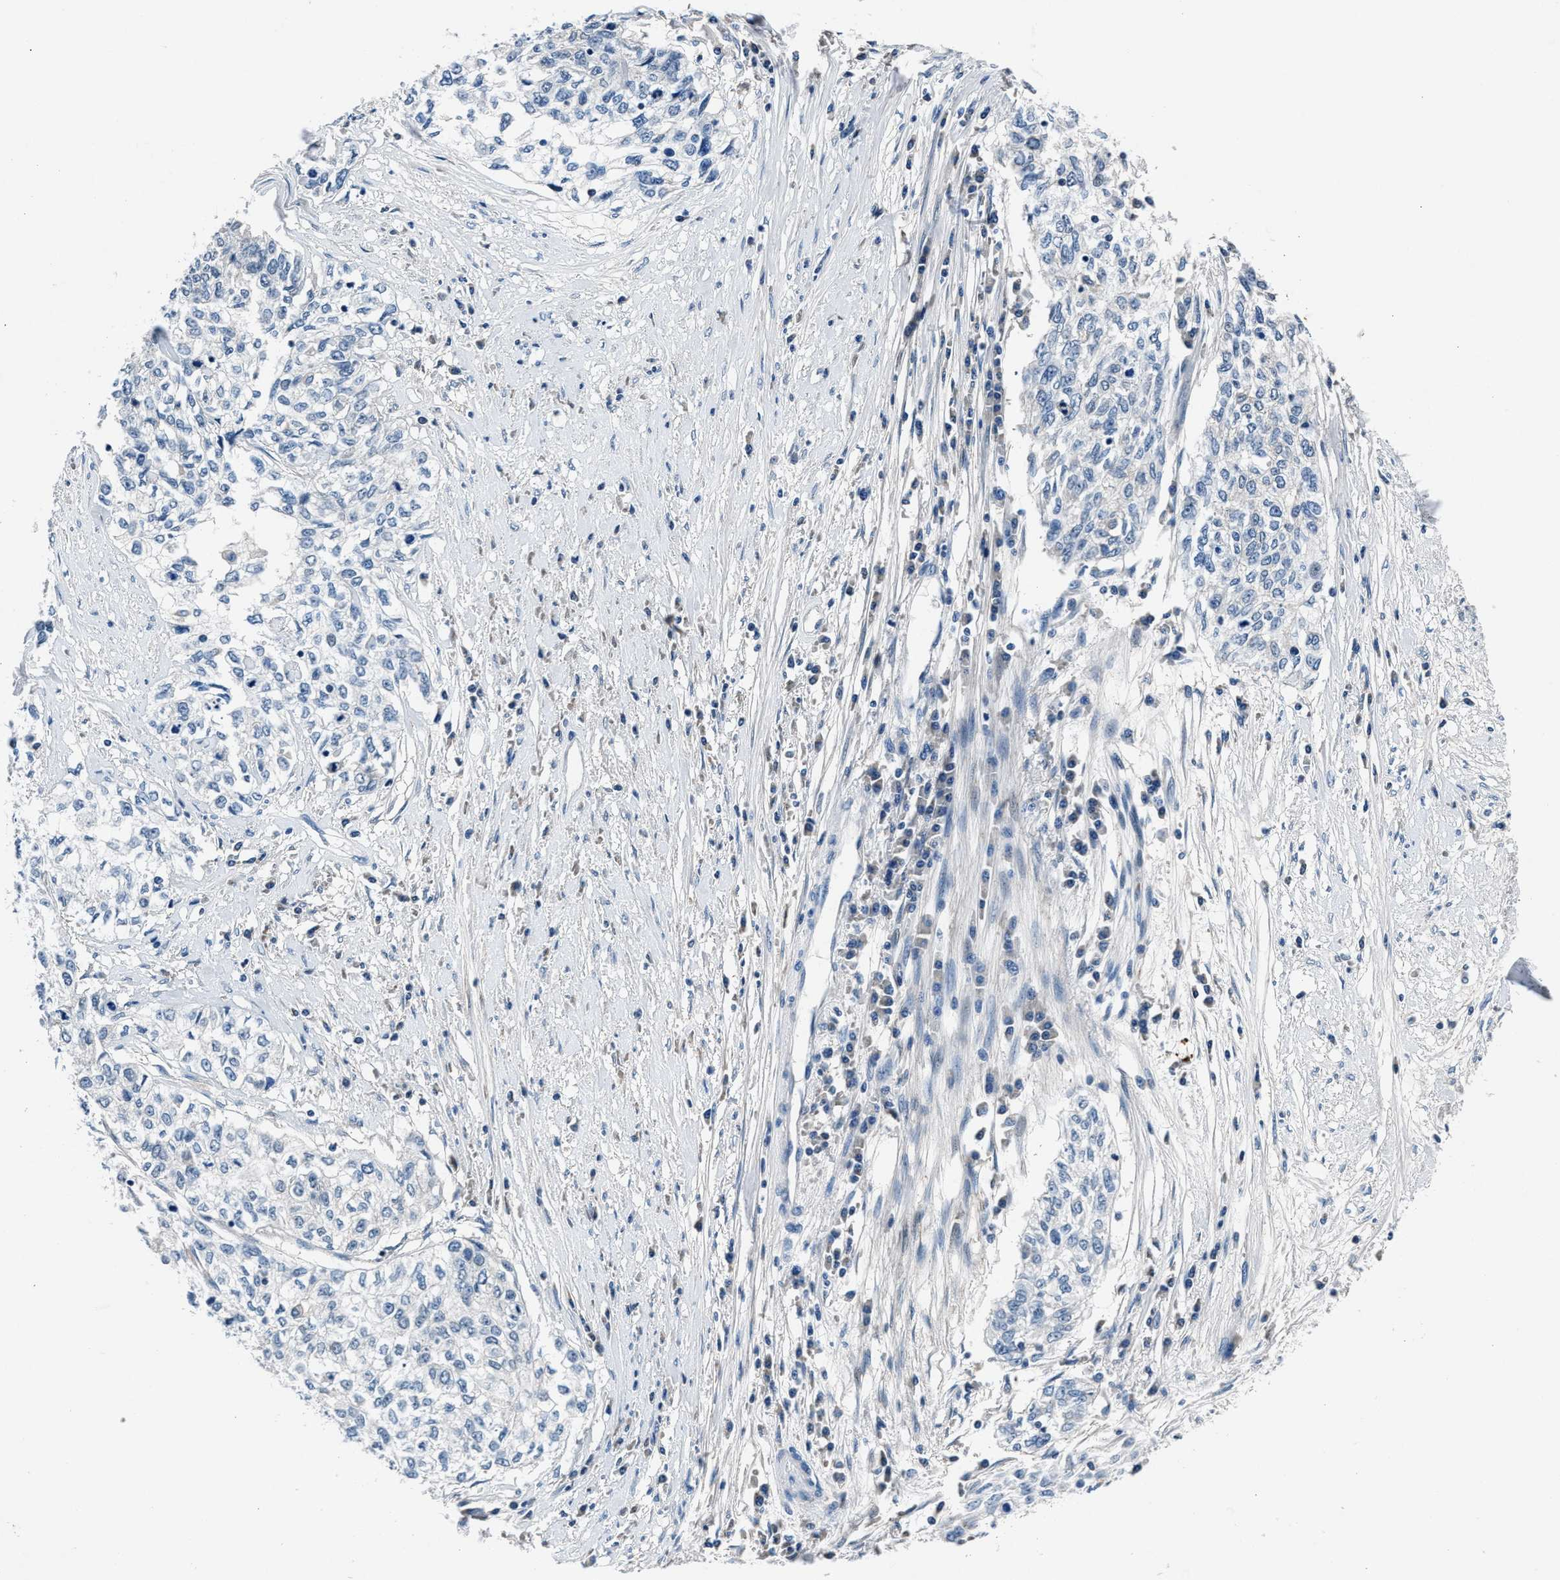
{"staining": {"intensity": "negative", "quantity": "none", "location": "none"}, "tissue": "cervical cancer", "cell_type": "Tumor cells", "image_type": "cancer", "snomed": [{"axis": "morphology", "description": "Squamous cell carcinoma, NOS"}, {"axis": "topography", "description": "Cervix"}], "caption": "High magnification brightfield microscopy of cervical cancer stained with DAB (brown) and counterstained with hematoxylin (blue): tumor cells show no significant positivity. (Stains: DAB IHC with hematoxylin counter stain, Microscopy: brightfield microscopy at high magnification).", "gene": "DENND6B", "patient": {"sex": "female", "age": 57}}